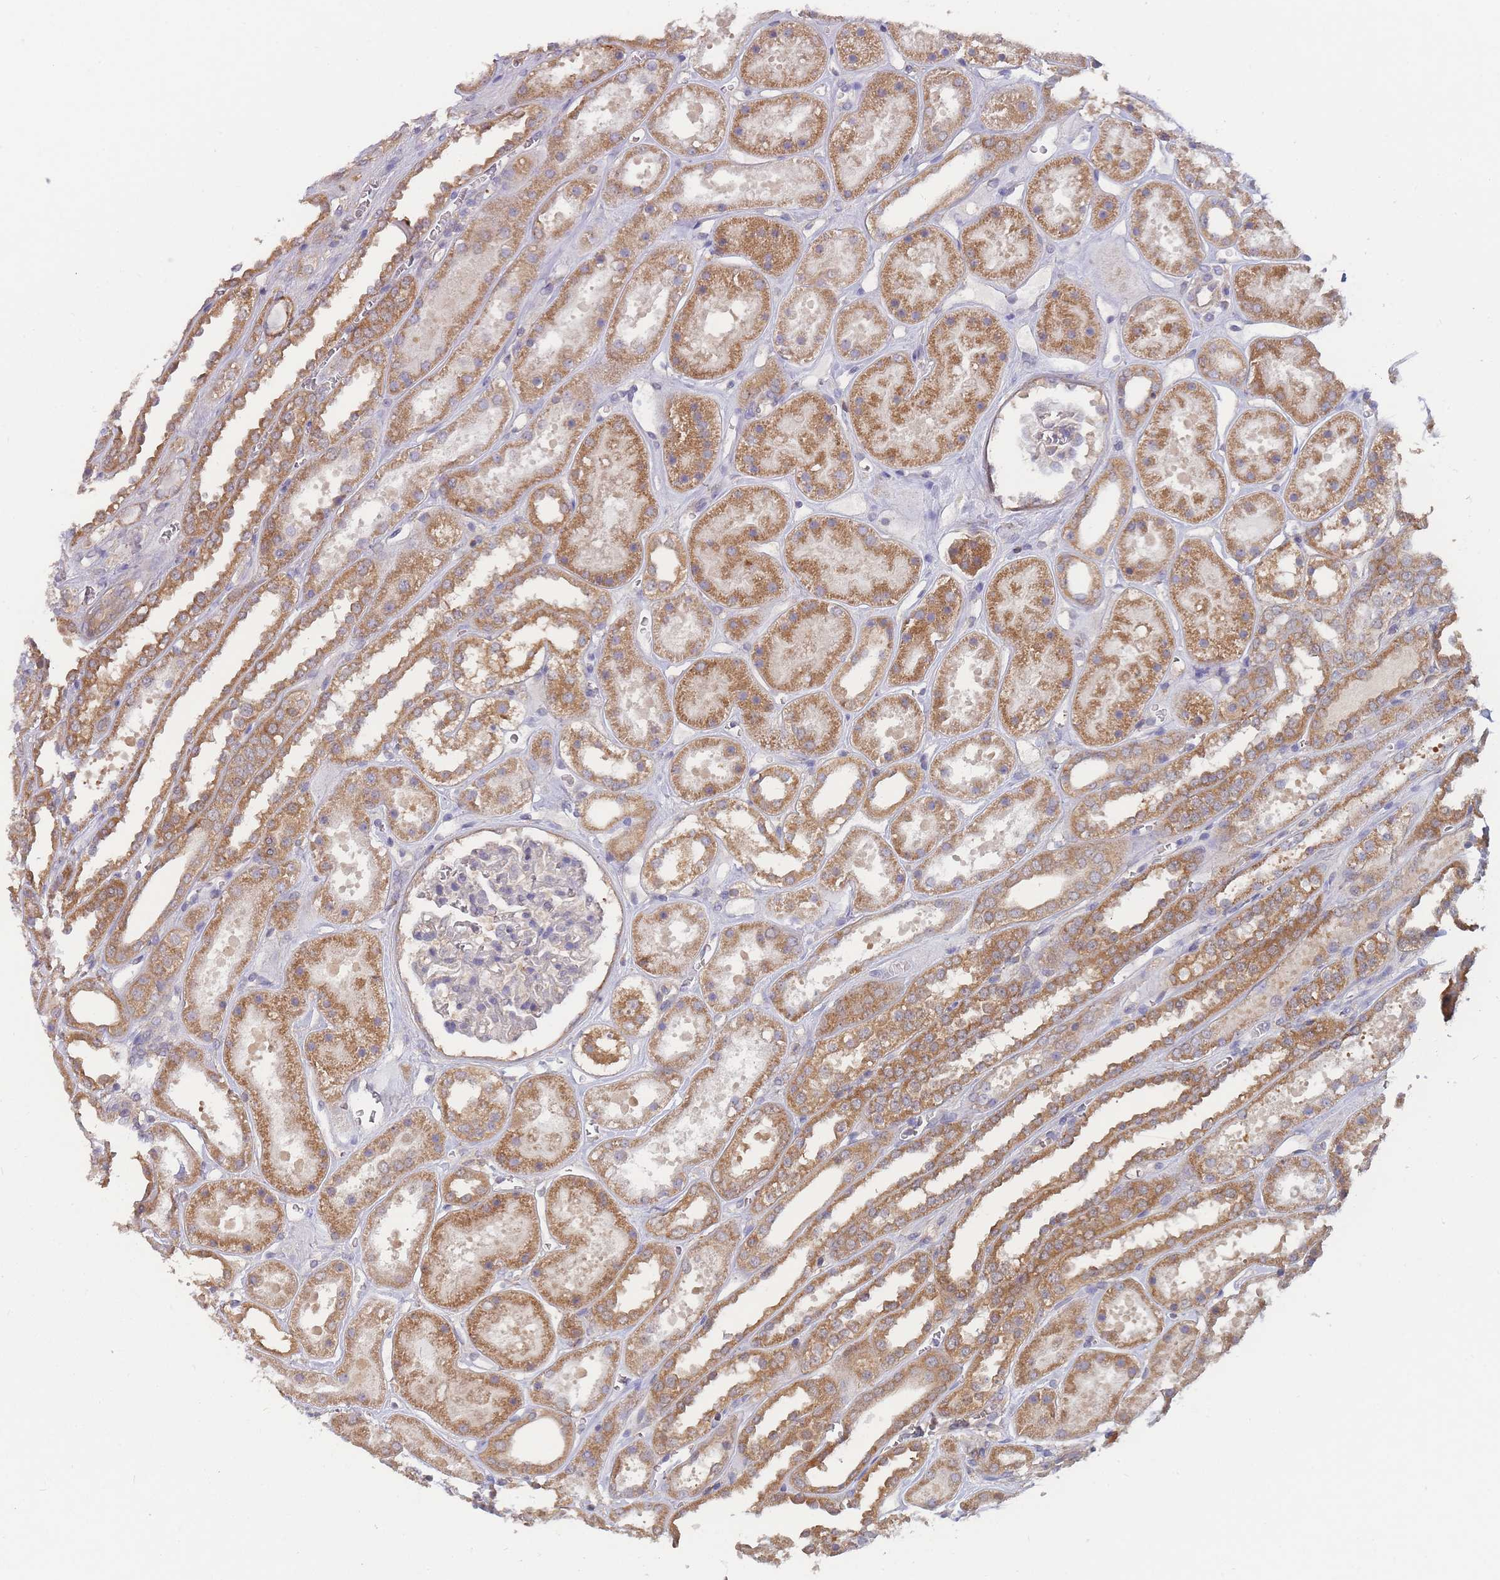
{"staining": {"intensity": "weak", "quantity": "<25%", "location": "cytoplasmic/membranous"}, "tissue": "kidney", "cell_type": "Cells in glomeruli", "image_type": "normal", "snomed": [{"axis": "morphology", "description": "Normal tissue, NOS"}, {"axis": "topography", "description": "Kidney"}], "caption": "Immunohistochemical staining of normal human kidney displays no significant expression in cells in glomeruli. (DAB (3,3'-diaminobenzidine) immunohistochemistry with hematoxylin counter stain).", "gene": "MRPS18B", "patient": {"sex": "female", "age": 41}}